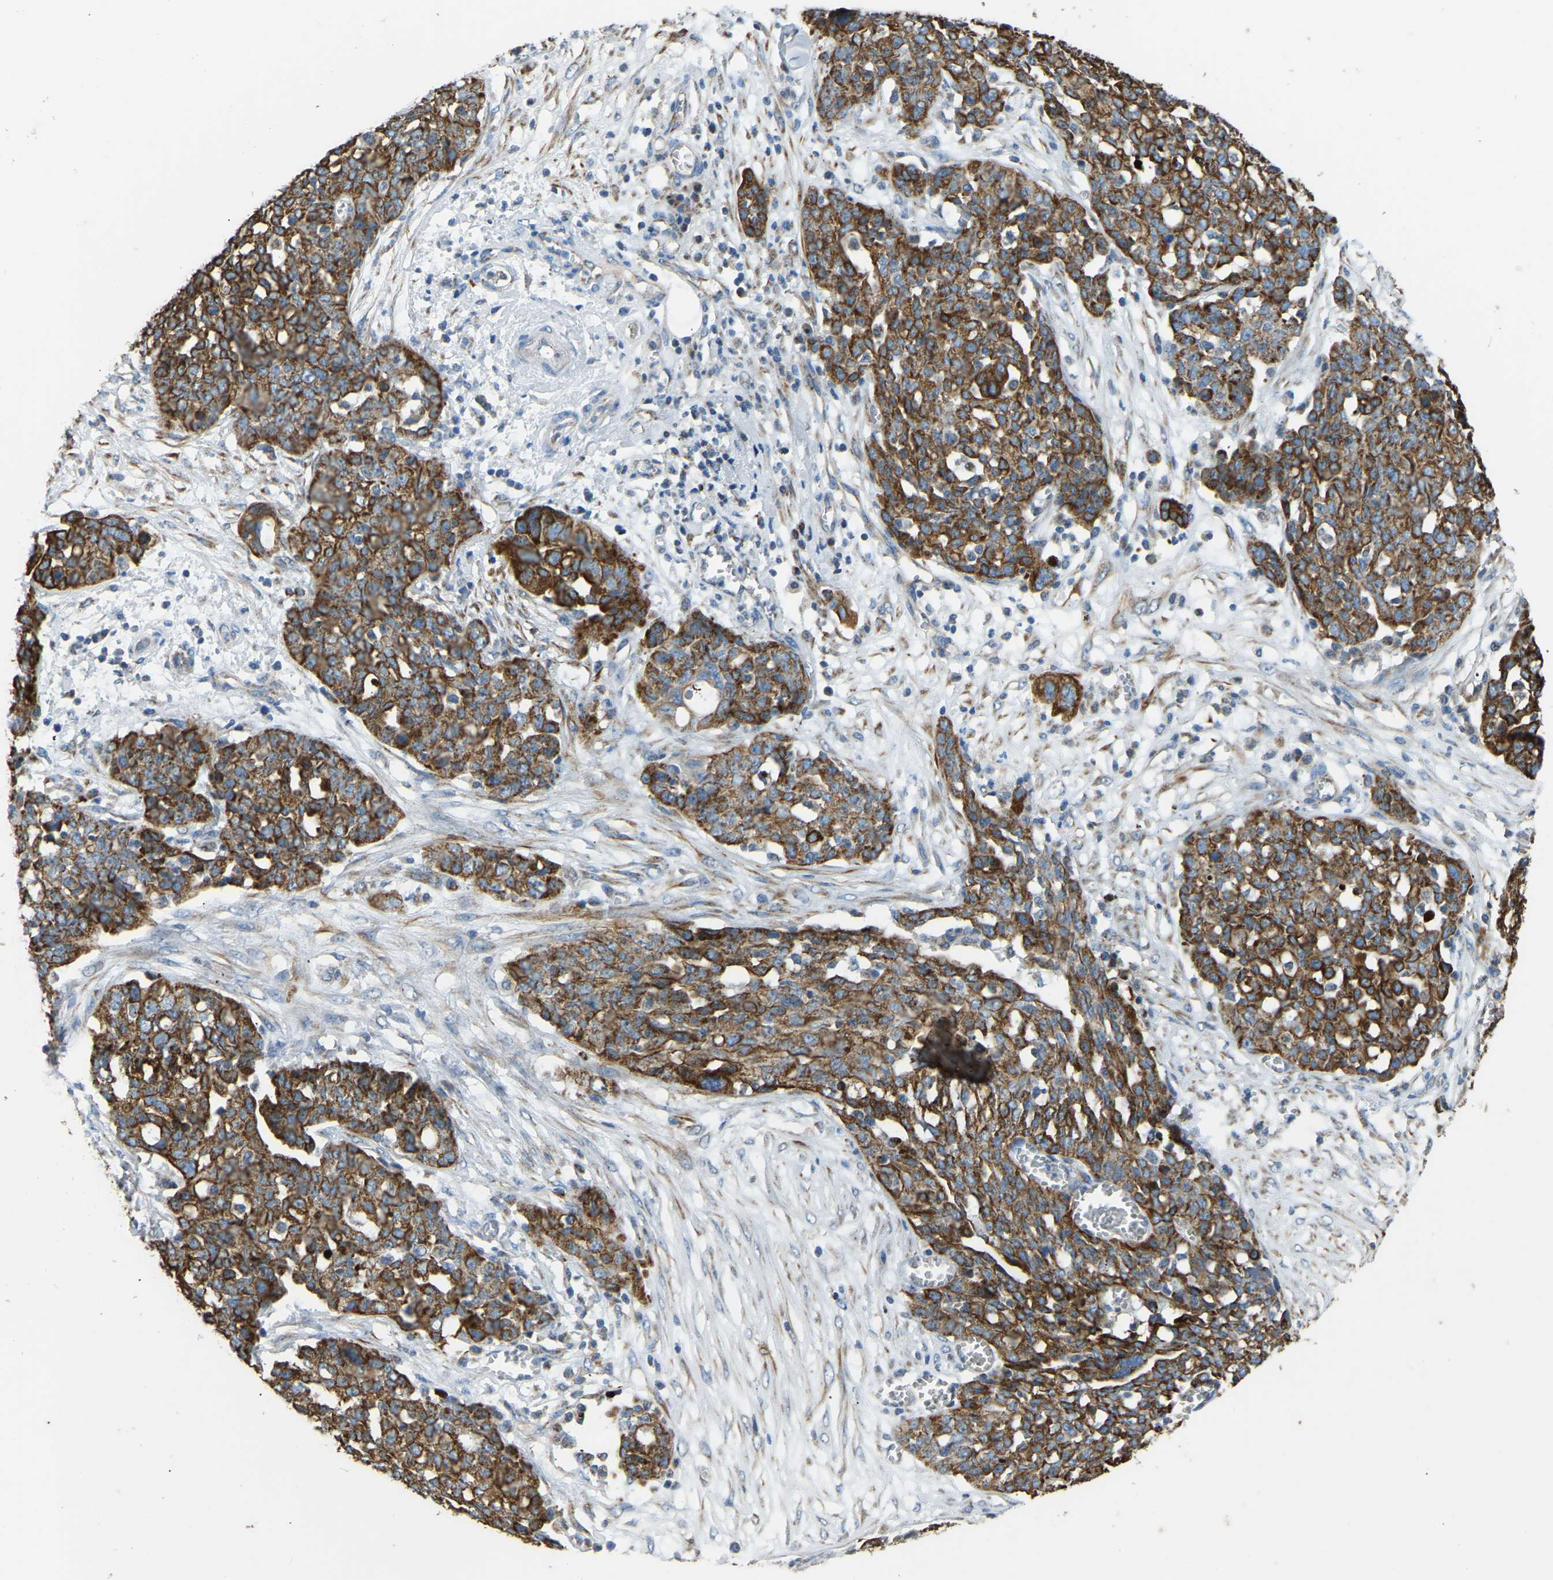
{"staining": {"intensity": "strong", "quantity": ">75%", "location": "cytoplasmic/membranous"}, "tissue": "ovarian cancer", "cell_type": "Tumor cells", "image_type": "cancer", "snomed": [{"axis": "morphology", "description": "Cystadenocarcinoma, serous, NOS"}, {"axis": "topography", "description": "Soft tissue"}, {"axis": "topography", "description": "Ovary"}], "caption": "A histopathology image of ovarian serous cystadenocarcinoma stained for a protein displays strong cytoplasmic/membranous brown staining in tumor cells.", "gene": "ZNF200", "patient": {"sex": "female", "age": 57}}